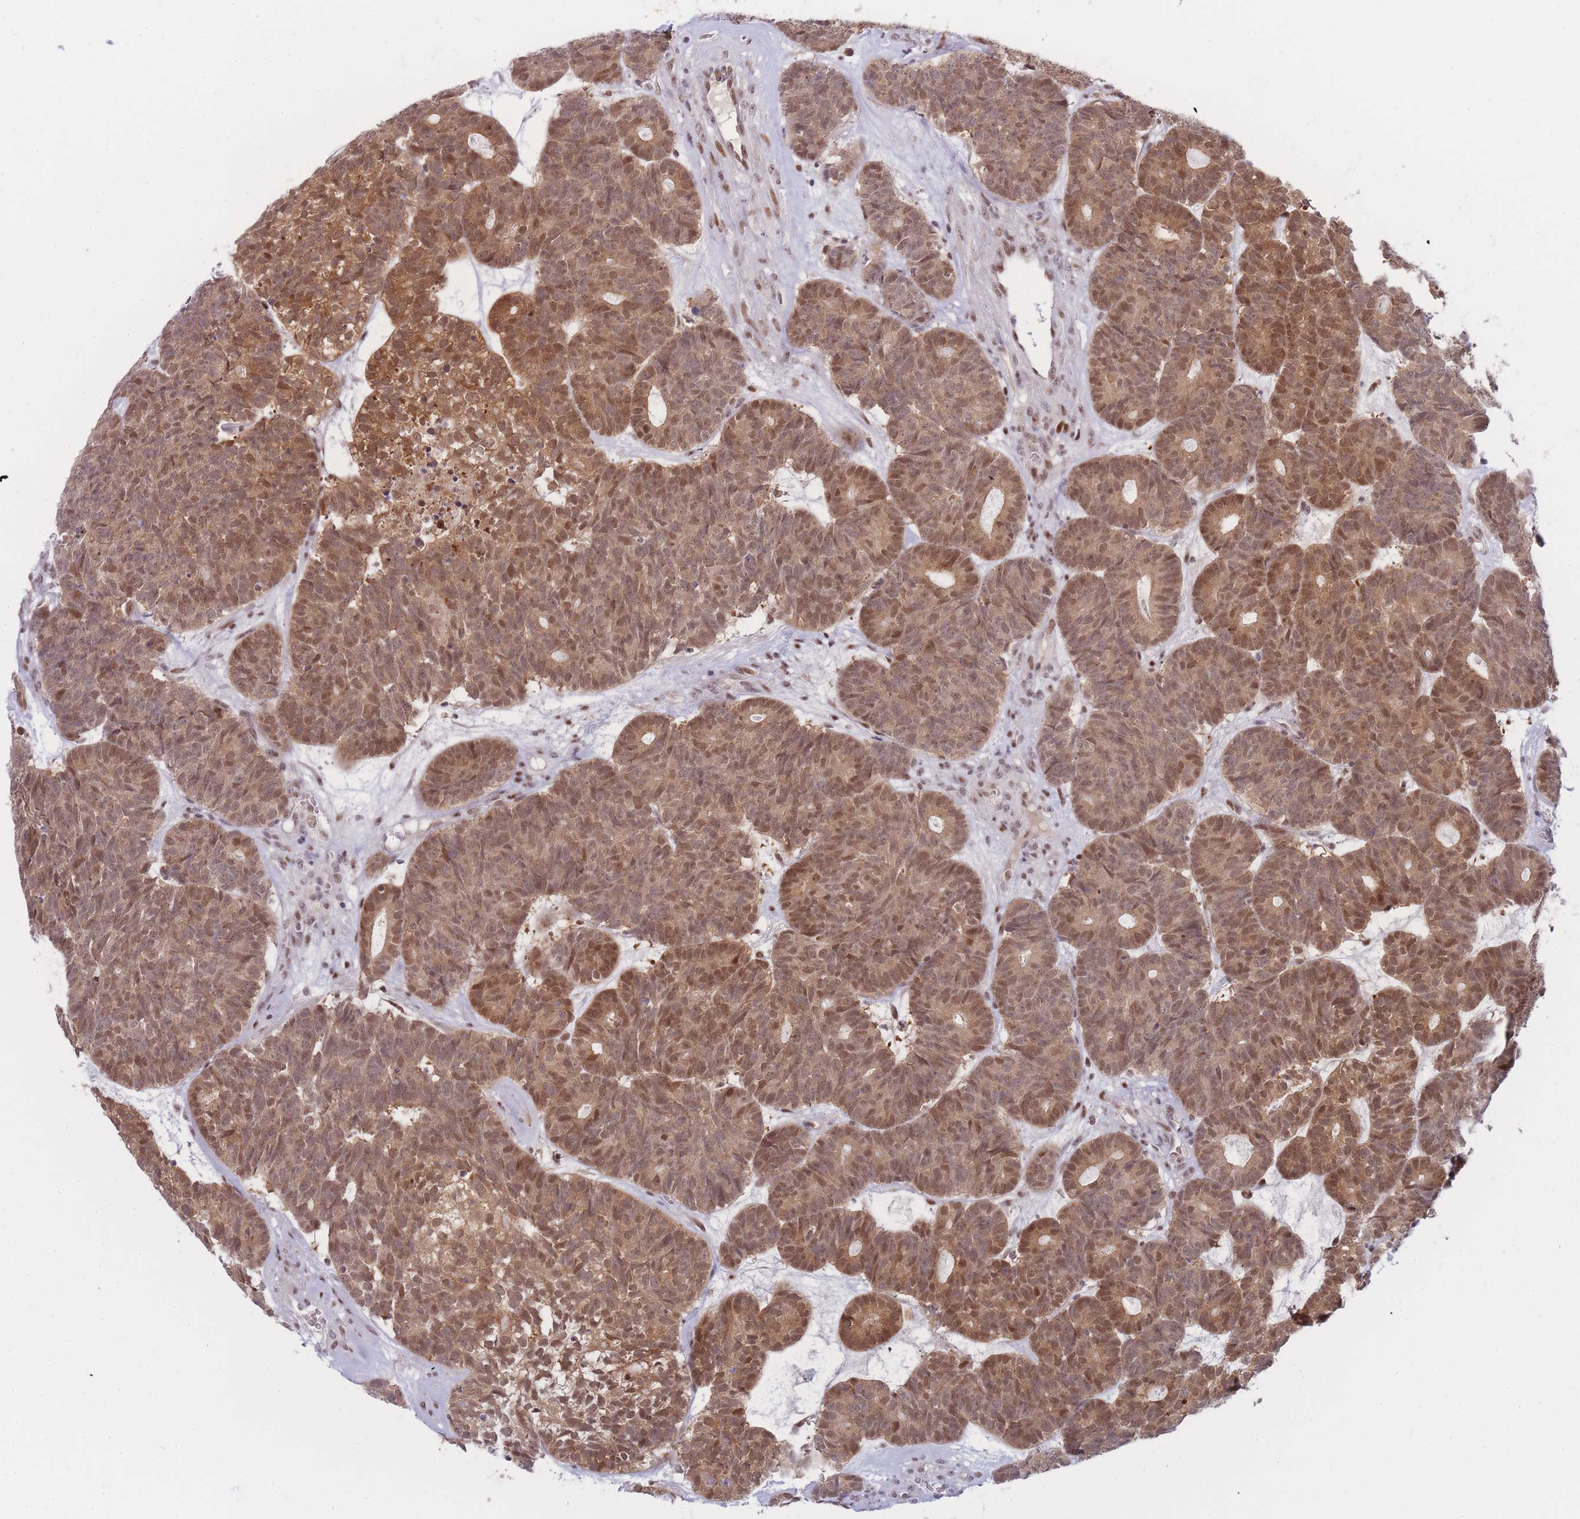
{"staining": {"intensity": "moderate", "quantity": ">75%", "location": "cytoplasmic/membranous,nuclear"}, "tissue": "head and neck cancer", "cell_type": "Tumor cells", "image_type": "cancer", "snomed": [{"axis": "morphology", "description": "Adenocarcinoma, NOS"}, {"axis": "topography", "description": "Head-Neck"}], "caption": "The photomicrograph displays a brown stain indicating the presence of a protein in the cytoplasmic/membranous and nuclear of tumor cells in head and neck adenocarcinoma. Using DAB (brown) and hematoxylin (blue) stains, captured at high magnification using brightfield microscopy.", "gene": "DEAF1", "patient": {"sex": "female", "age": 81}}